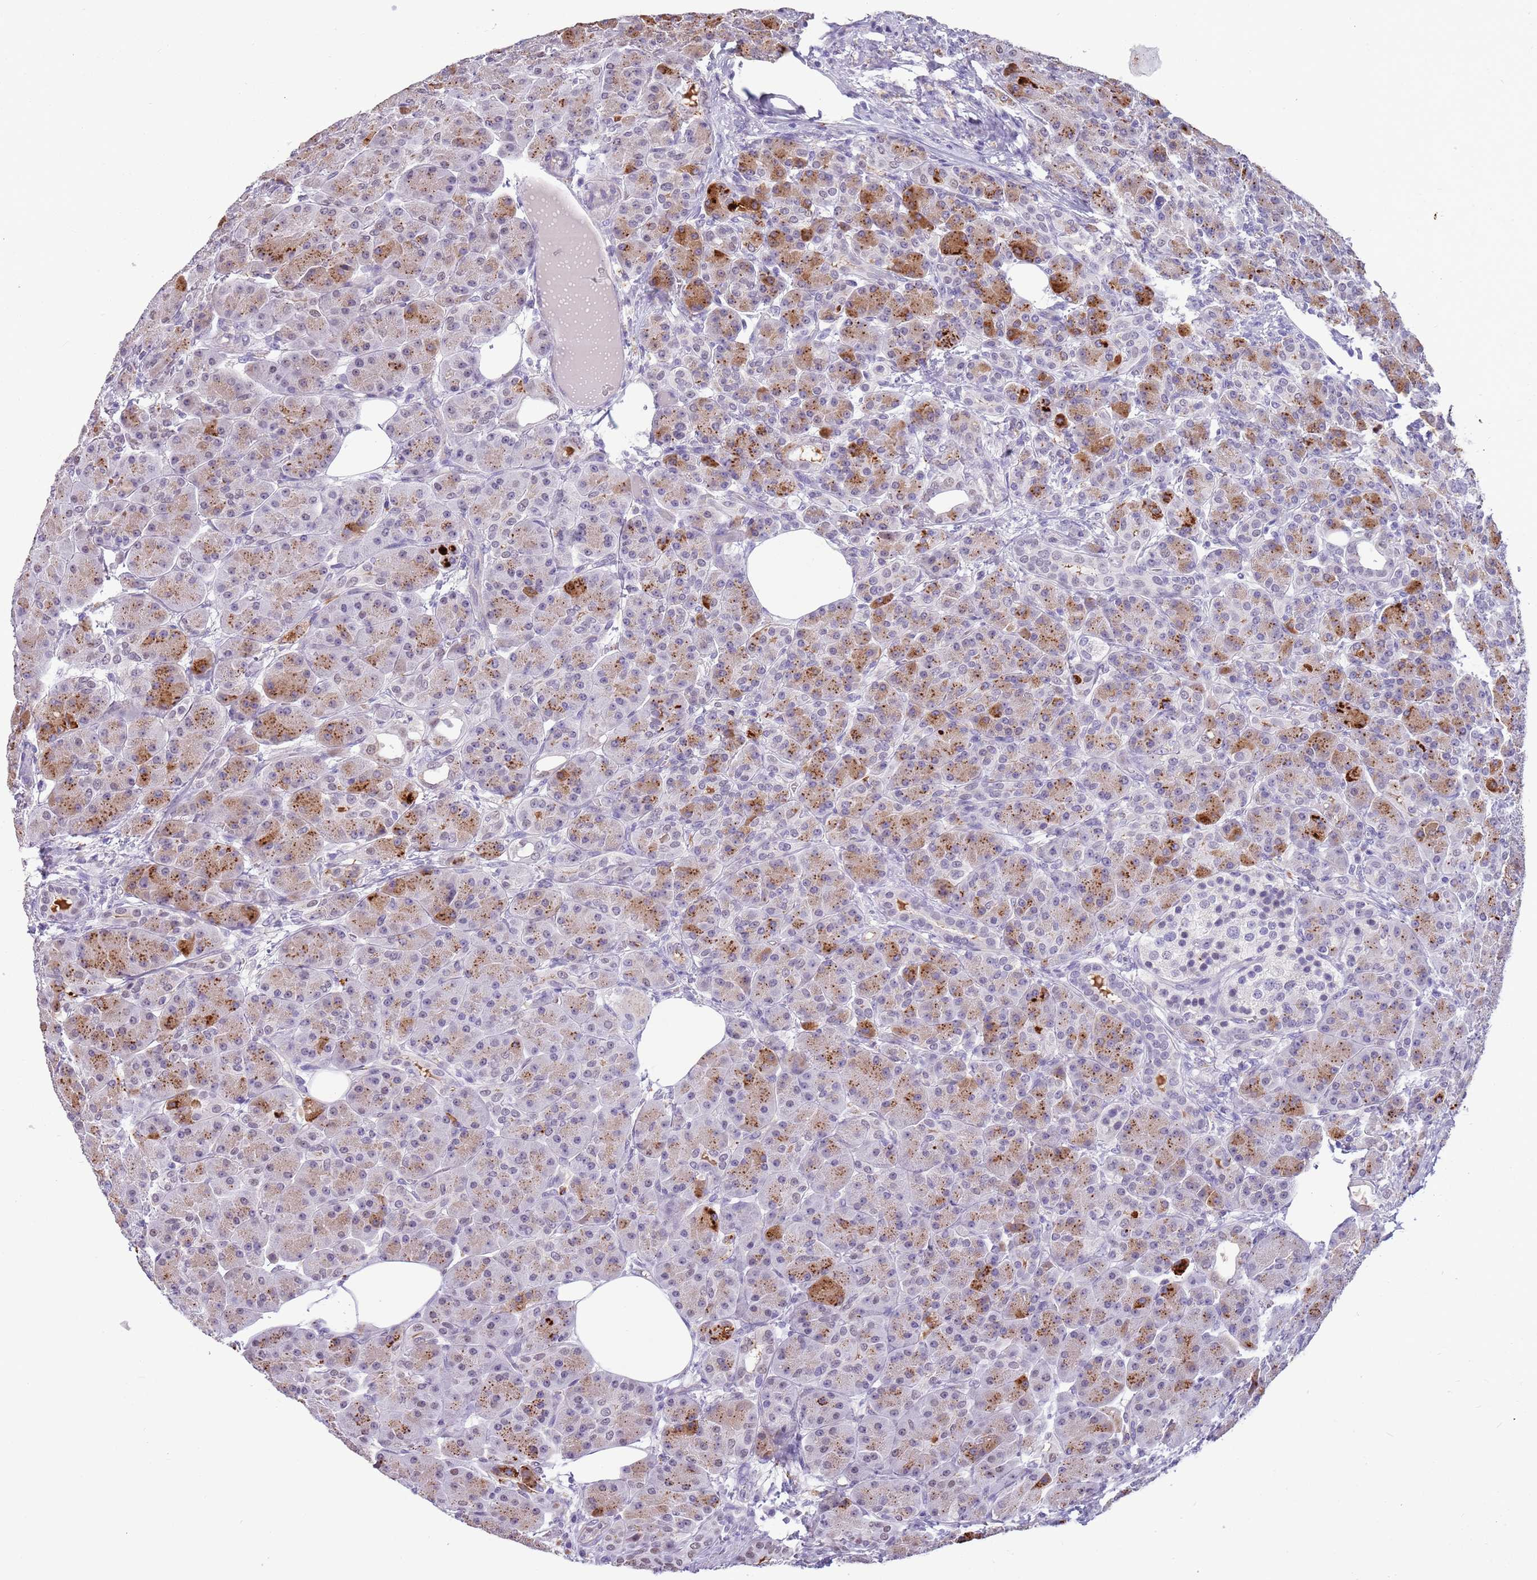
{"staining": {"intensity": "moderate", "quantity": "25%-75%", "location": "cytoplasmic/membranous"}, "tissue": "pancreas", "cell_type": "Exocrine glandular cells", "image_type": "normal", "snomed": [{"axis": "morphology", "description": "Normal tissue, NOS"}, {"axis": "topography", "description": "Pancreas"}], "caption": "High-magnification brightfield microscopy of normal pancreas stained with DAB (brown) and counterstained with hematoxylin (blue). exocrine glandular cells exhibit moderate cytoplasmic/membranous expression is present in approximately25%-75% of cells.", "gene": "CTRC", "patient": {"sex": "male", "age": 63}}